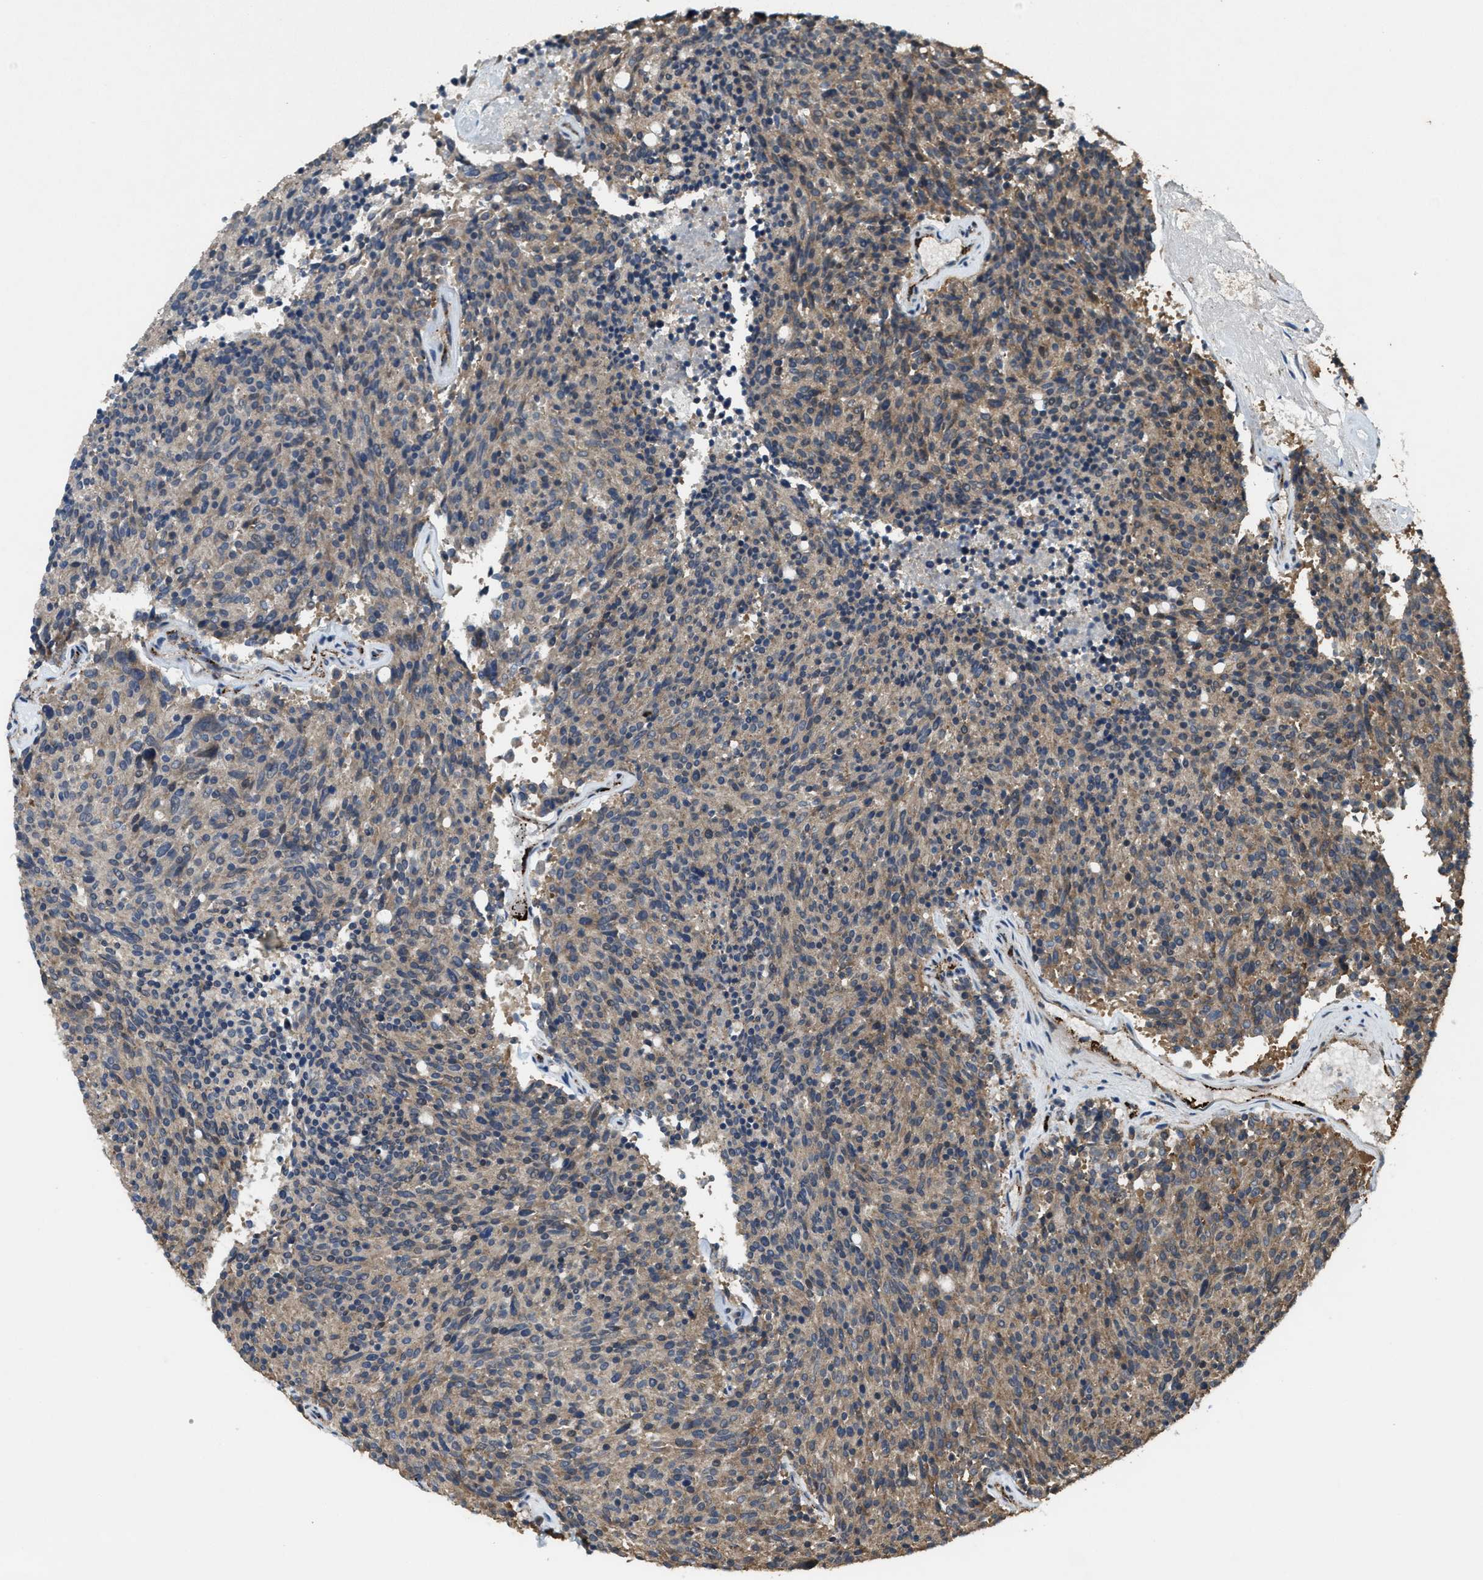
{"staining": {"intensity": "moderate", "quantity": "25%-75%", "location": "cytoplasmic/membranous"}, "tissue": "carcinoid", "cell_type": "Tumor cells", "image_type": "cancer", "snomed": [{"axis": "morphology", "description": "Carcinoid, malignant, NOS"}, {"axis": "topography", "description": "Pancreas"}], "caption": "IHC micrograph of neoplastic tissue: human carcinoid (malignant) stained using IHC displays medium levels of moderate protein expression localized specifically in the cytoplasmic/membranous of tumor cells, appearing as a cytoplasmic/membranous brown color.", "gene": "ARHGEF5", "patient": {"sex": "female", "age": 54}}